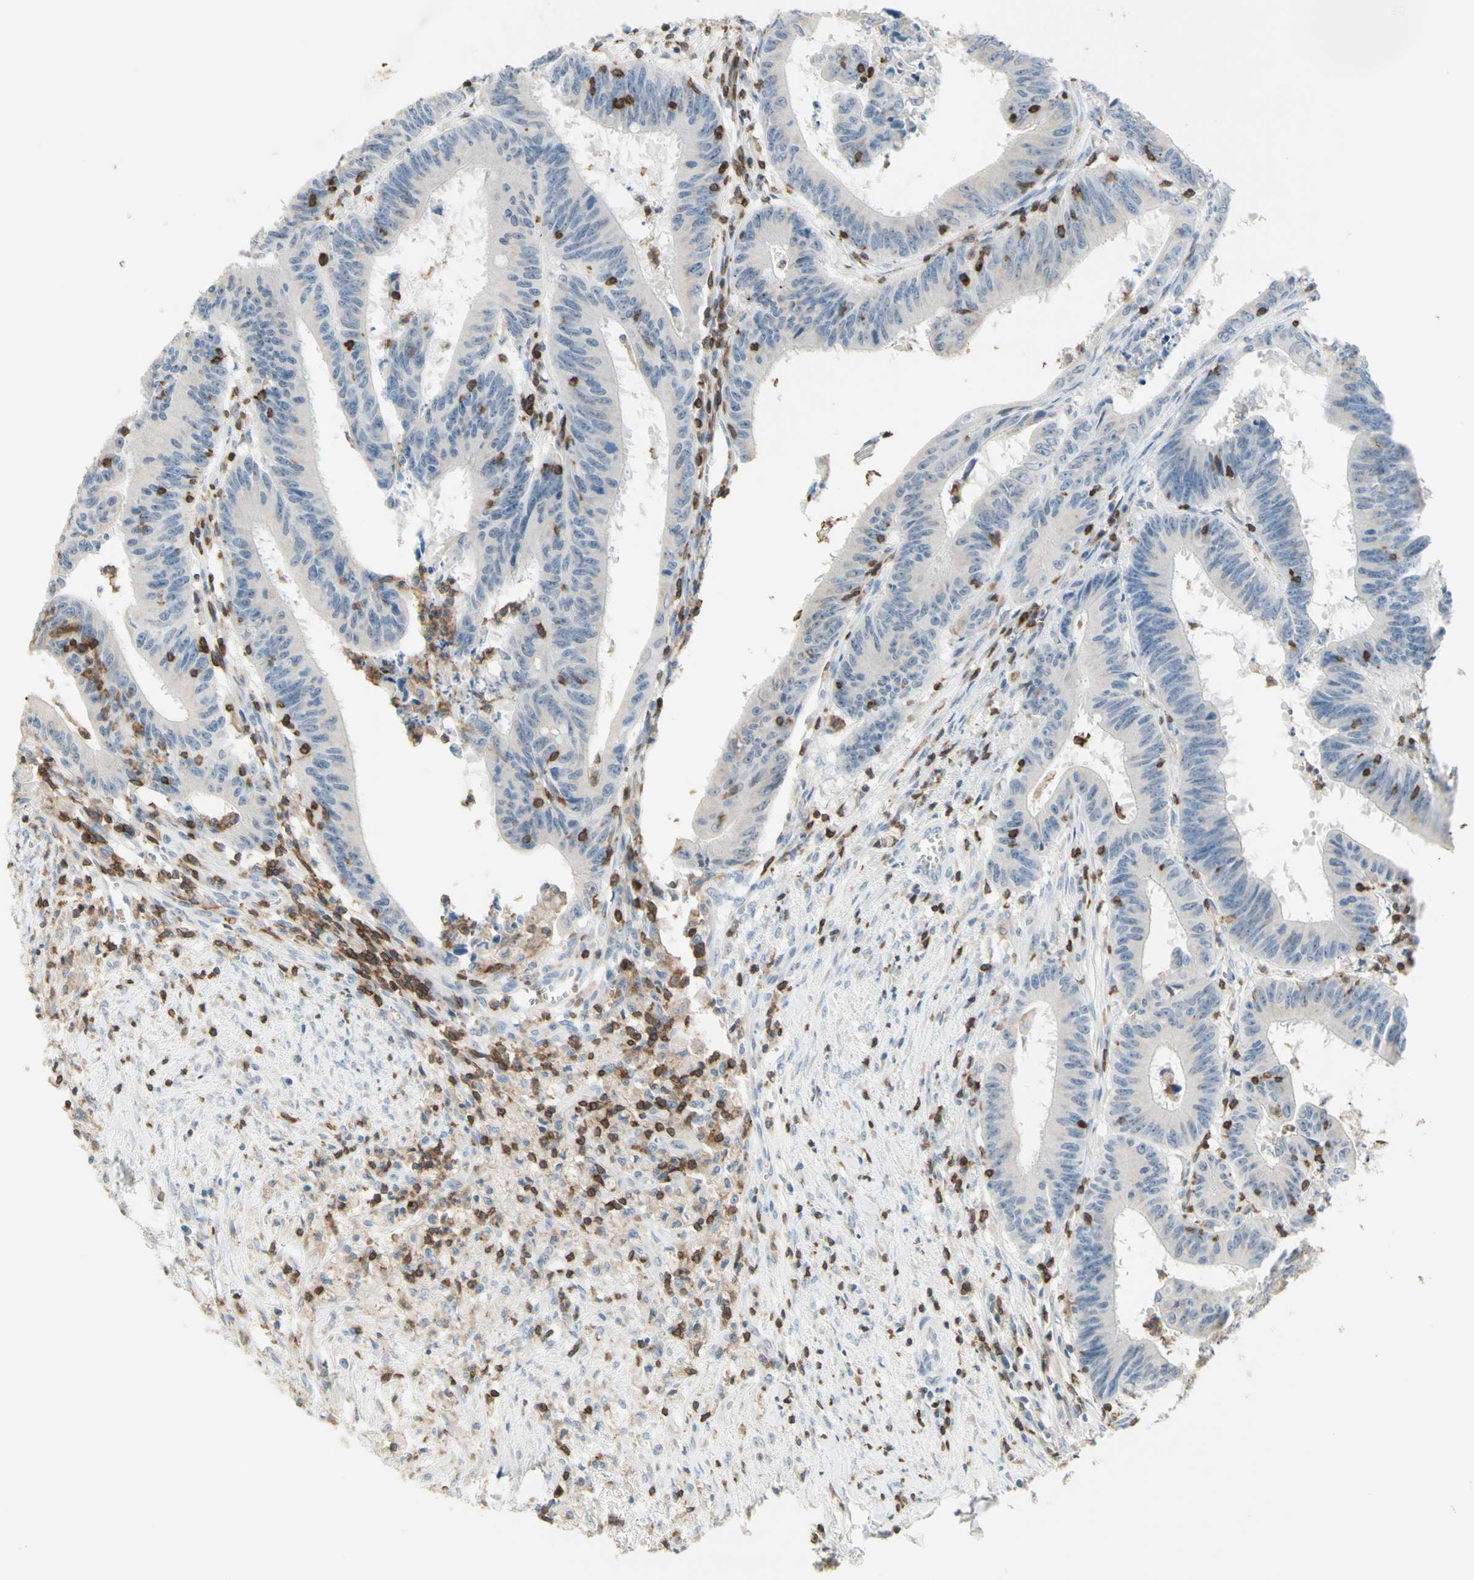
{"staining": {"intensity": "negative", "quantity": "none", "location": "none"}, "tissue": "colorectal cancer", "cell_type": "Tumor cells", "image_type": "cancer", "snomed": [{"axis": "morphology", "description": "Adenocarcinoma, NOS"}, {"axis": "topography", "description": "Colon"}], "caption": "Human colorectal cancer (adenocarcinoma) stained for a protein using IHC reveals no positivity in tumor cells.", "gene": "SPINK6", "patient": {"sex": "male", "age": 45}}